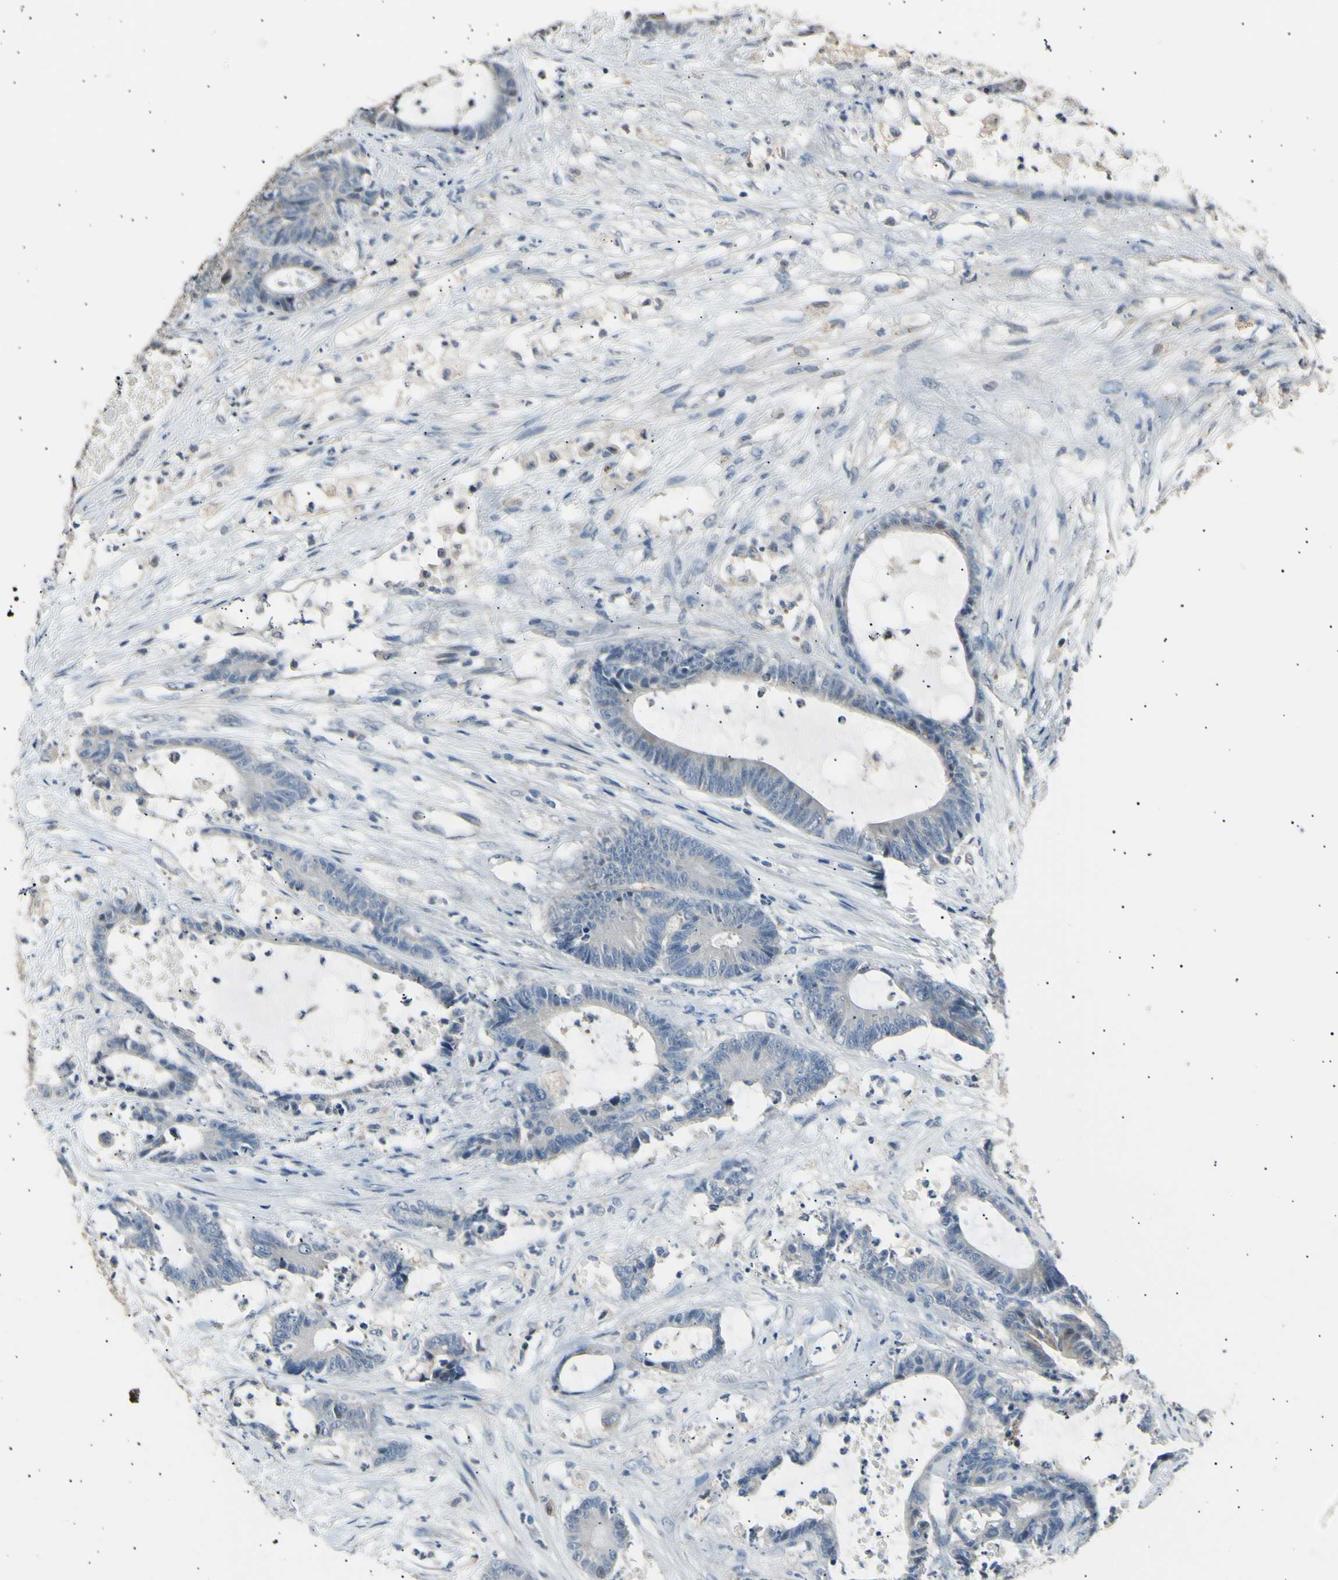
{"staining": {"intensity": "negative", "quantity": "none", "location": "none"}, "tissue": "colorectal cancer", "cell_type": "Tumor cells", "image_type": "cancer", "snomed": [{"axis": "morphology", "description": "Adenocarcinoma, NOS"}, {"axis": "topography", "description": "Colon"}], "caption": "Colorectal adenocarcinoma was stained to show a protein in brown. There is no significant staining in tumor cells.", "gene": "LDLR", "patient": {"sex": "female", "age": 84}}